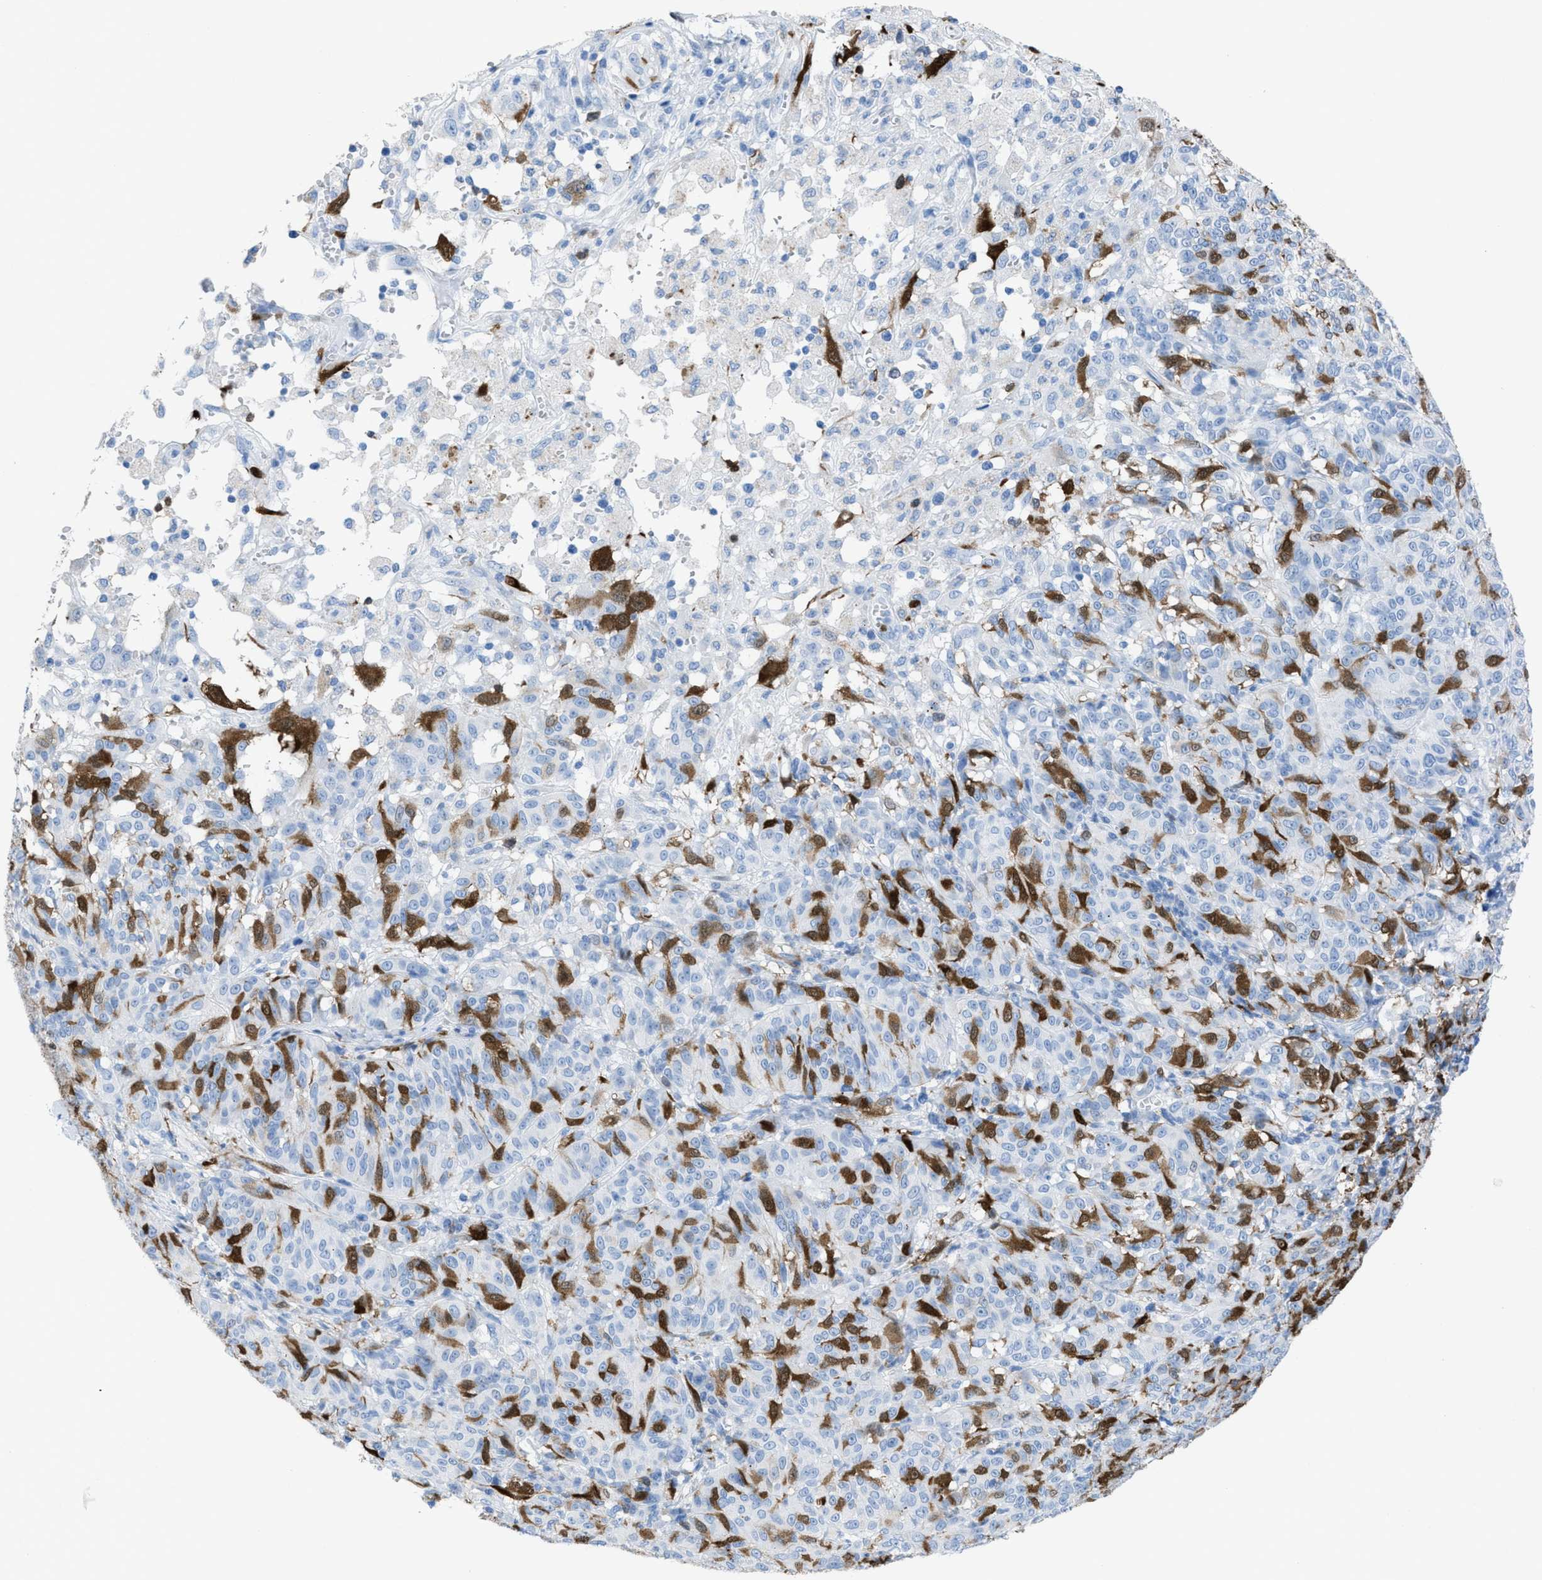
{"staining": {"intensity": "strong", "quantity": "25%-75%", "location": "cytoplasmic/membranous"}, "tissue": "melanoma", "cell_type": "Tumor cells", "image_type": "cancer", "snomed": [{"axis": "morphology", "description": "Malignant melanoma, NOS"}, {"axis": "topography", "description": "Skin"}], "caption": "This is an image of immunohistochemistry (IHC) staining of malignant melanoma, which shows strong staining in the cytoplasmic/membranous of tumor cells.", "gene": "CDKN2A", "patient": {"sex": "female", "age": 72}}